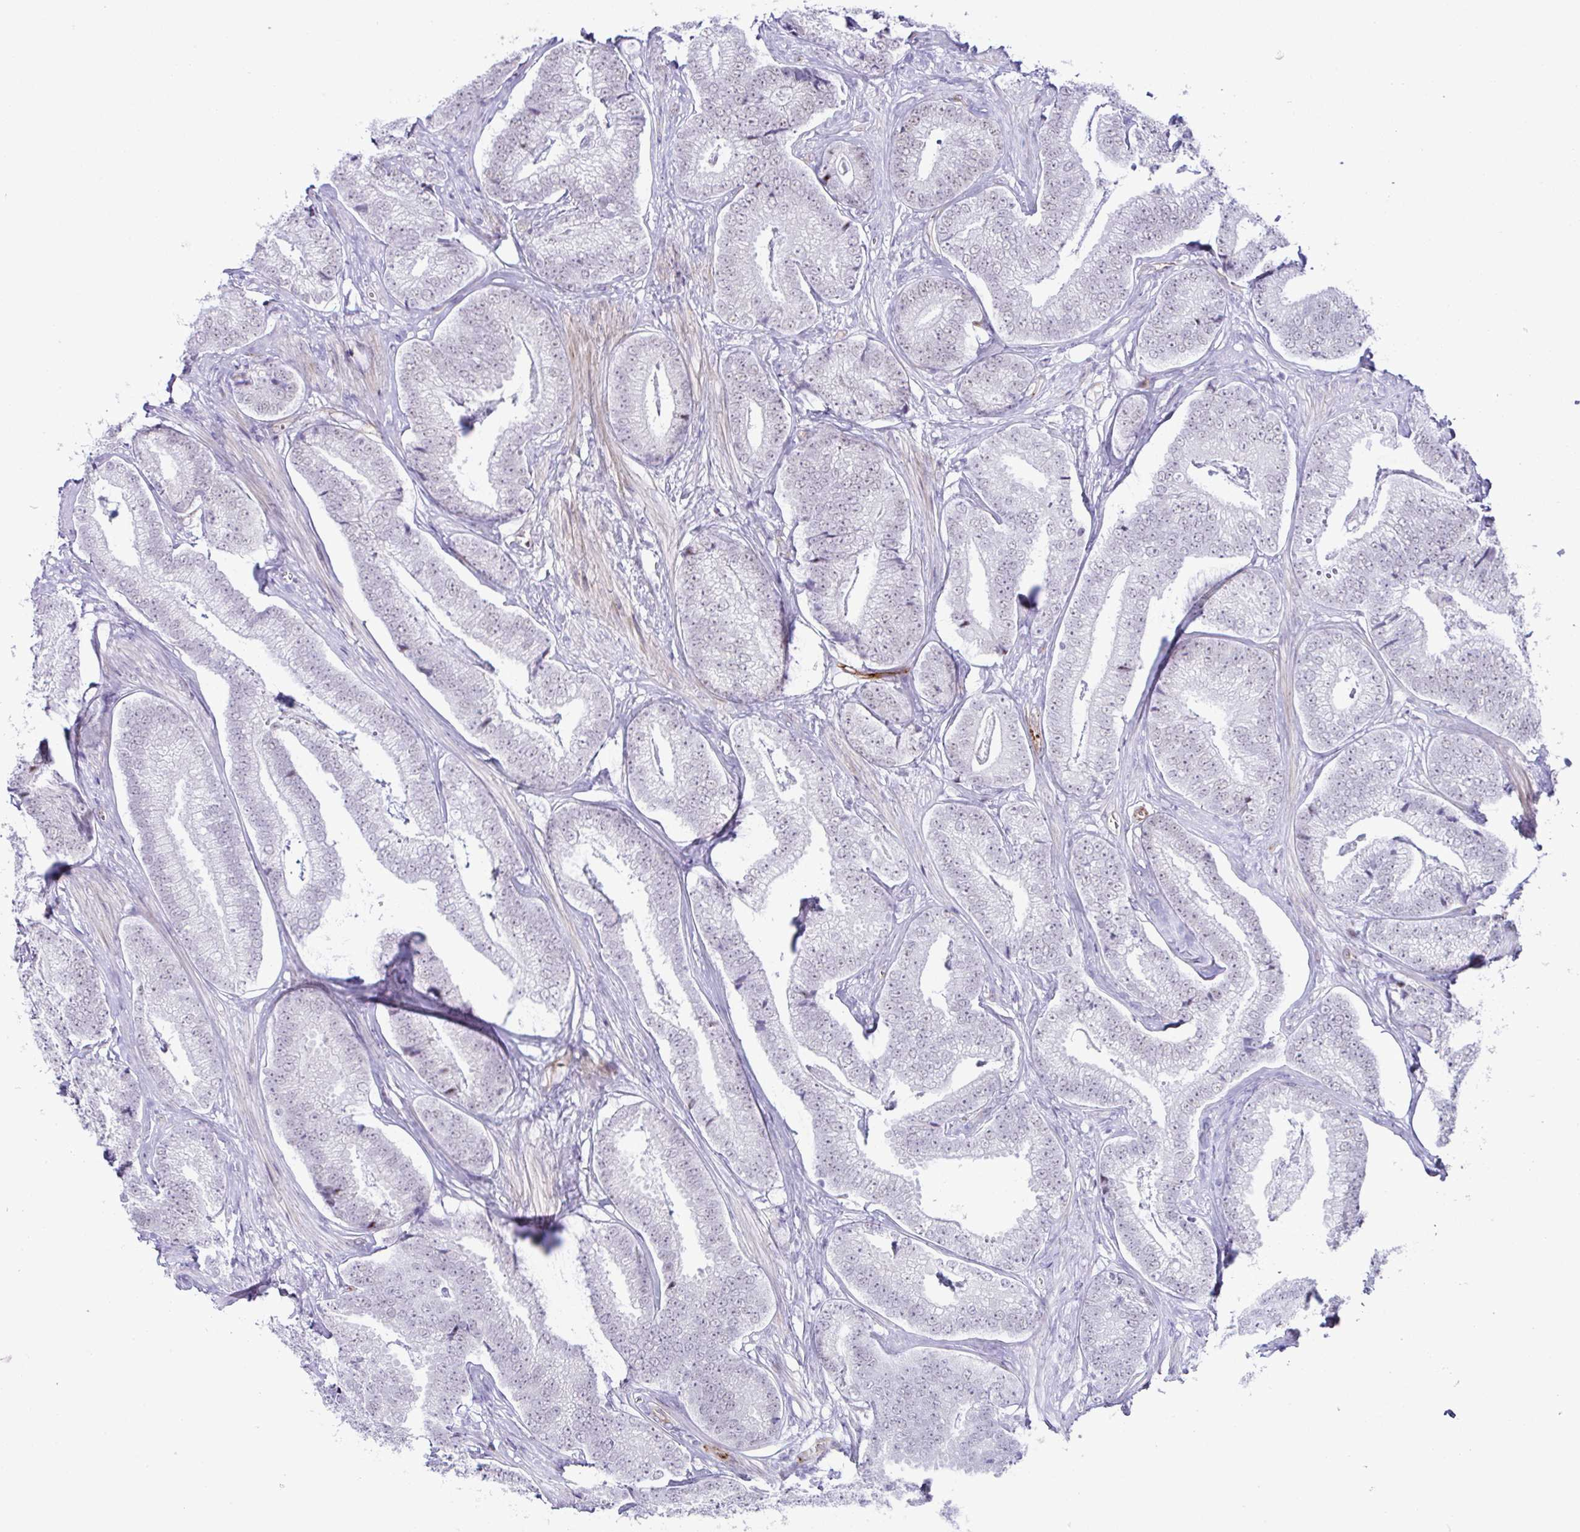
{"staining": {"intensity": "negative", "quantity": "none", "location": "none"}, "tissue": "prostate cancer", "cell_type": "Tumor cells", "image_type": "cancer", "snomed": [{"axis": "morphology", "description": "Adenocarcinoma, Low grade"}, {"axis": "topography", "description": "Prostate"}], "caption": "Photomicrograph shows no significant protein staining in tumor cells of prostate cancer (low-grade adenocarcinoma).", "gene": "FBXO34", "patient": {"sex": "male", "age": 63}}